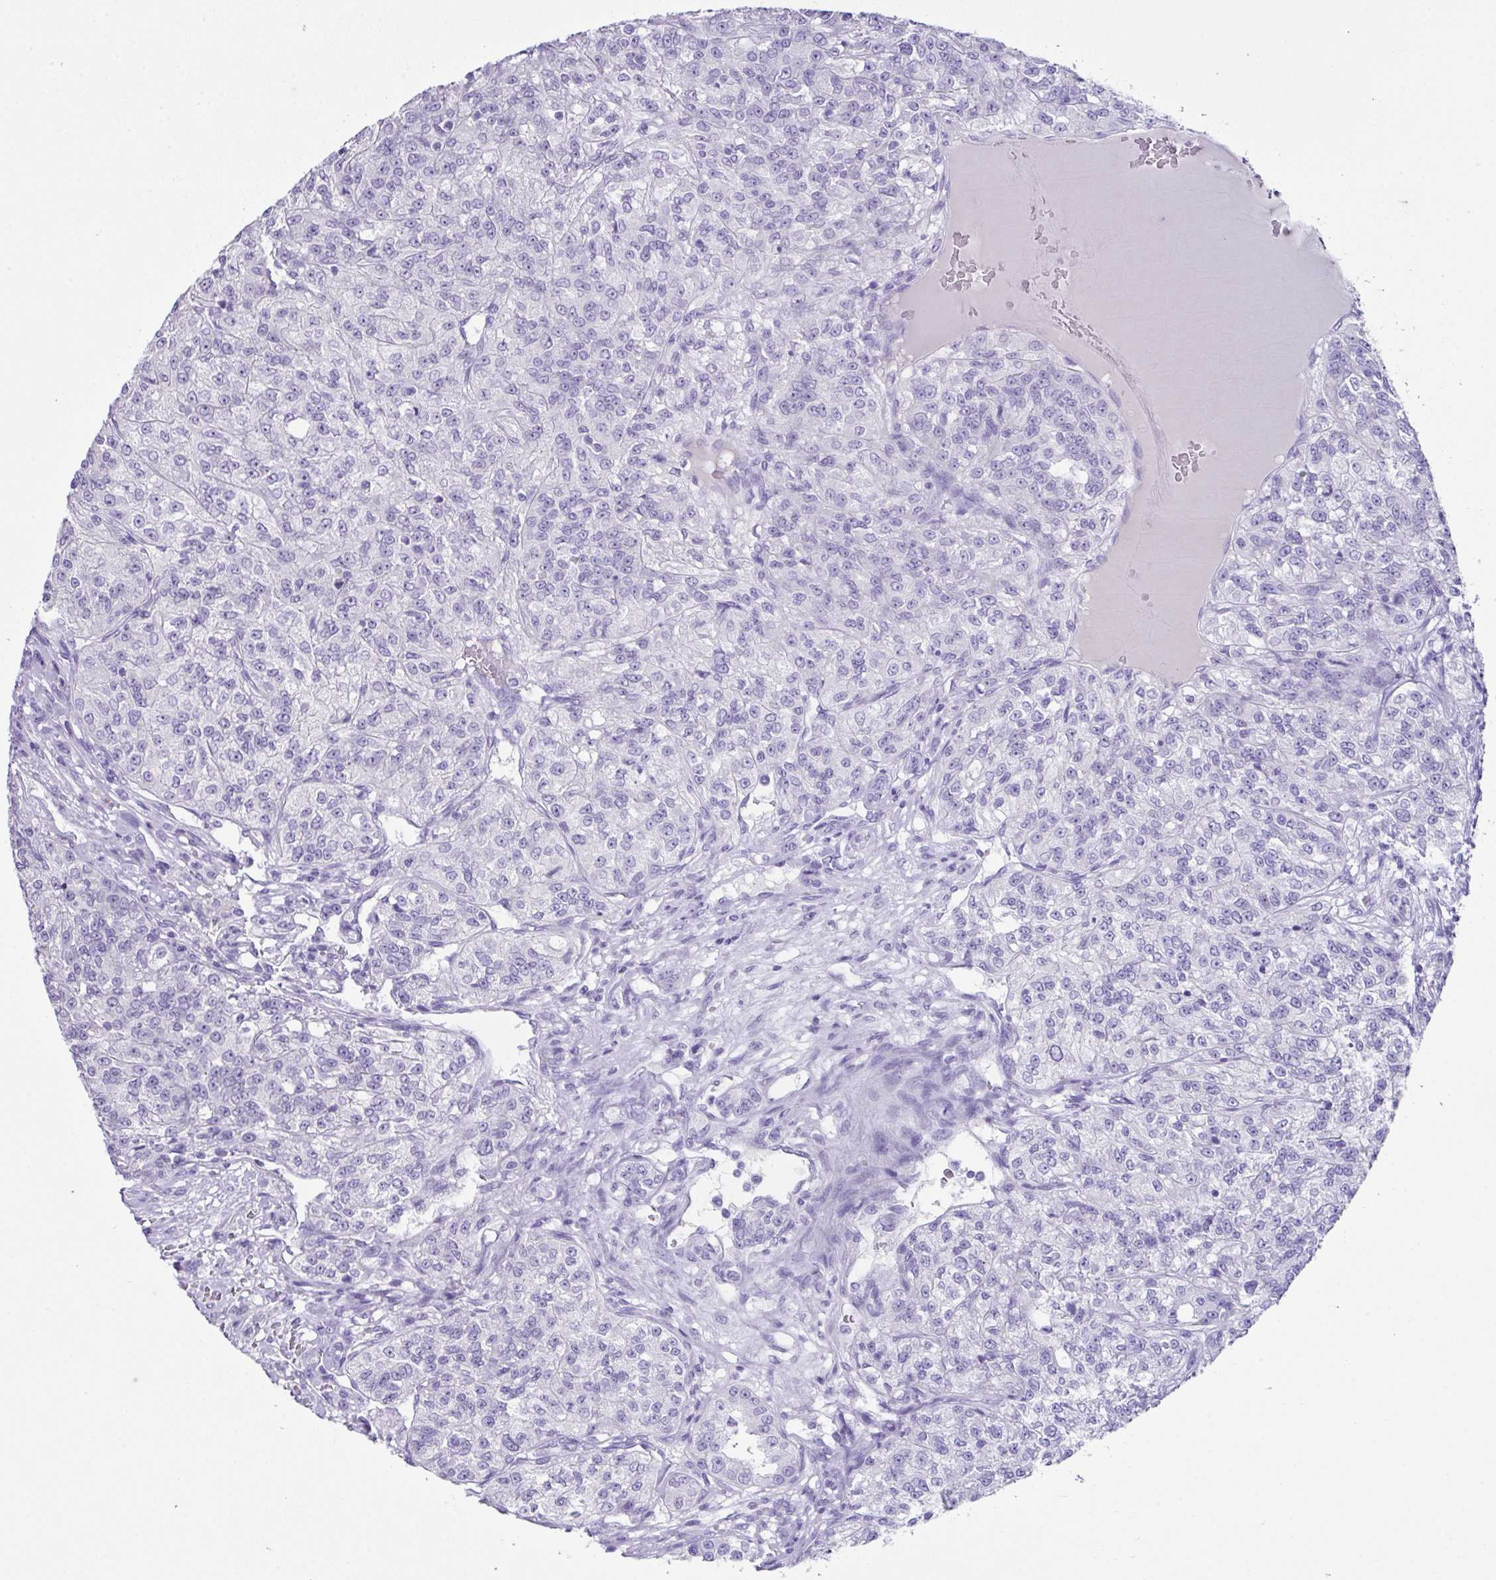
{"staining": {"intensity": "negative", "quantity": "none", "location": "none"}, "tissue": "renal cancer", "cell_type": "Tumor cells", "image_type": "cancer", "snomed": [{"axis": "morphology", "description": "Adenocarcinoma, NOS"}, {"axis": "topography", "description": "Kidney"}], "caption": "Renal cancer (adenocarcinoma) stained for a protein using immunohistochemistry reveals no expression tumor cells.", "gene": "LGALS4", "patient": {"sex": "female", "age": 63}}